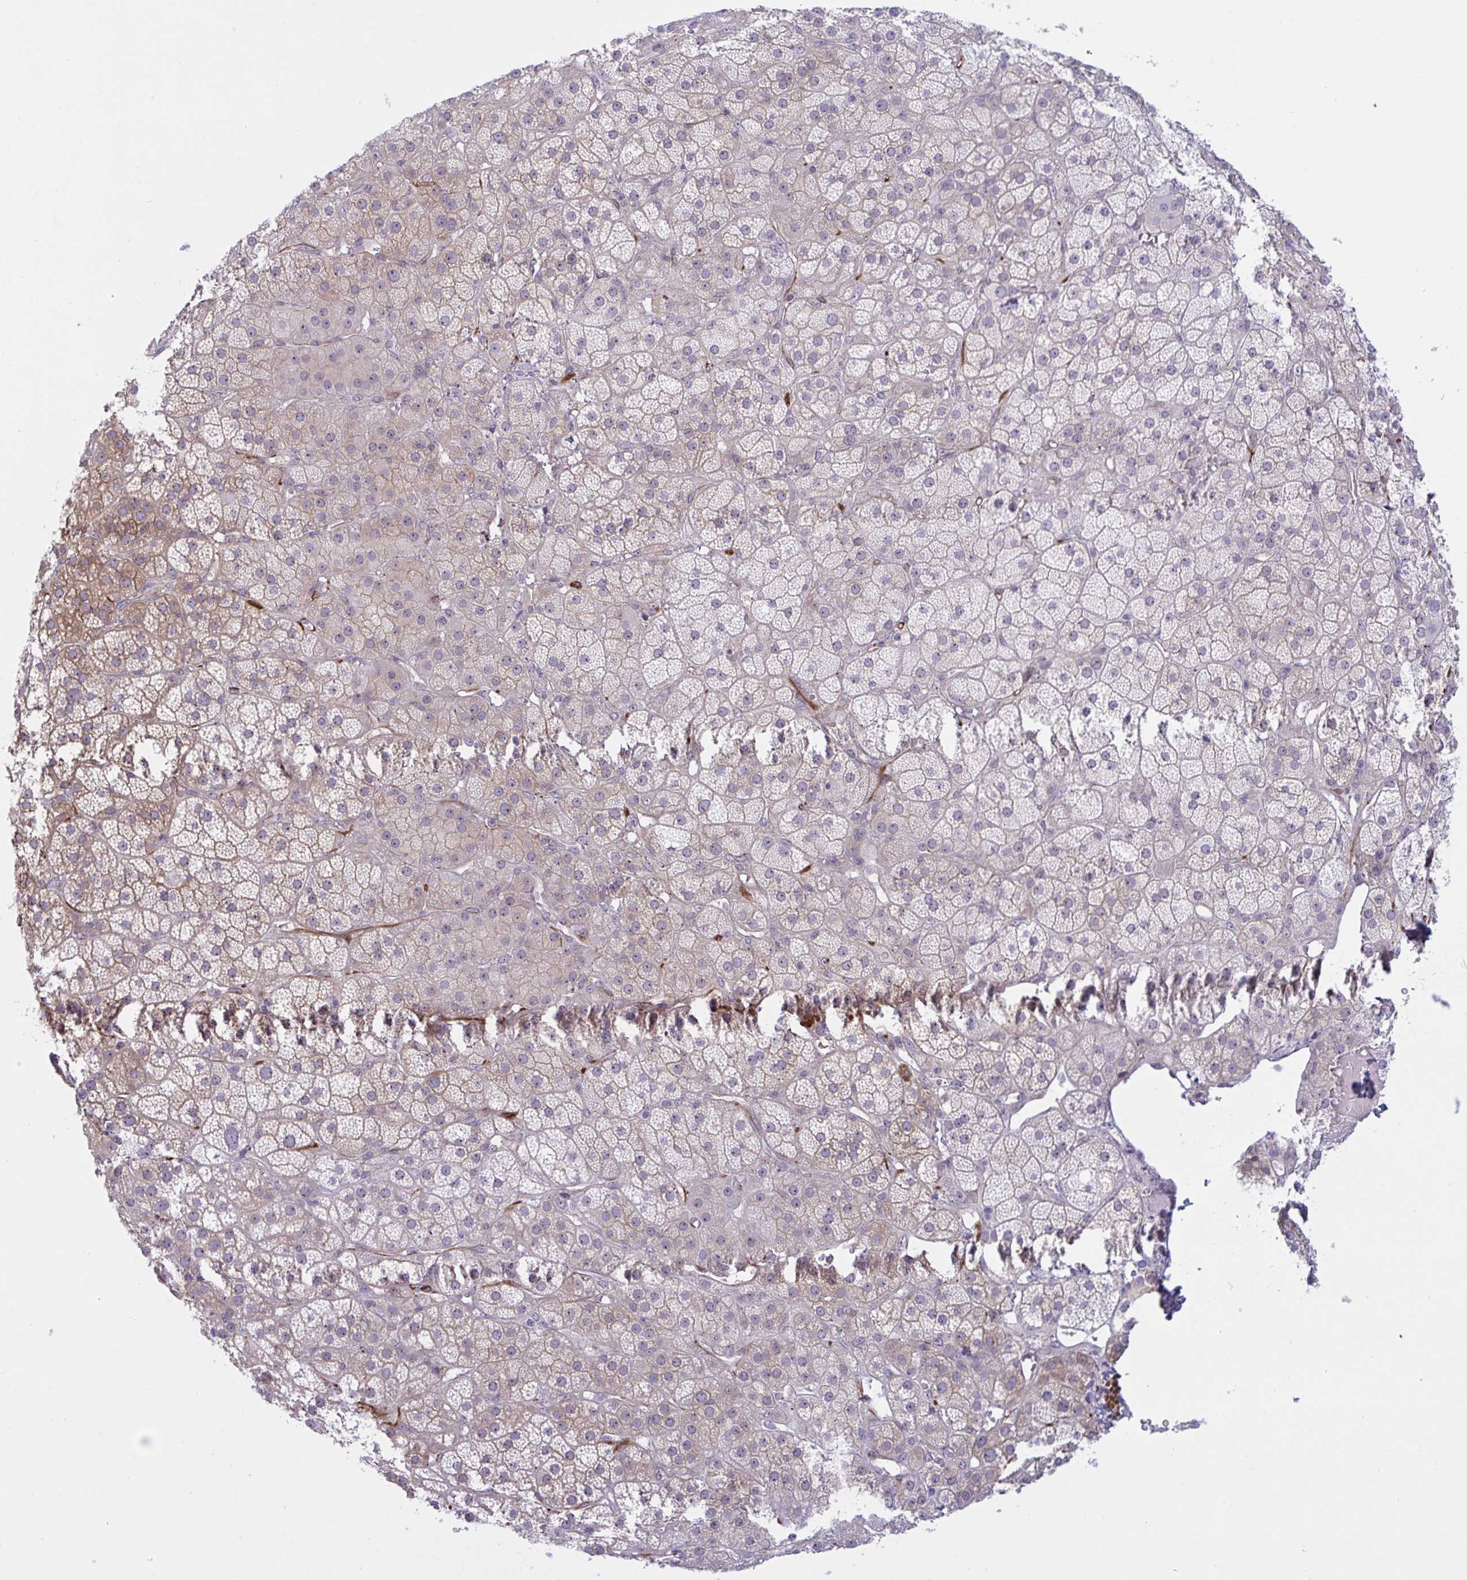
{"staining": {"intensity": "moderate", "quantity": "25%-75%", "location": "cytoplasmic/membranous"}, "tissue": "adrenal gland", "cell_type": "Glandular cells", "image_type": "normal", "snomed": [{"axis": "morphology", "description": "Normal tissue, NOS"}, {"axis": "topography", "description": "Adrenal gland"}], "caption": "Approximately 25%-75% of glandular cells in benign human adrenal gland demonstrate moderate cytoplasmic/membranous protein staining as visualized by brown immunohistochemical staining.", "gene": "PRRT4", "patient": {"sex": "male", "age": 57}}